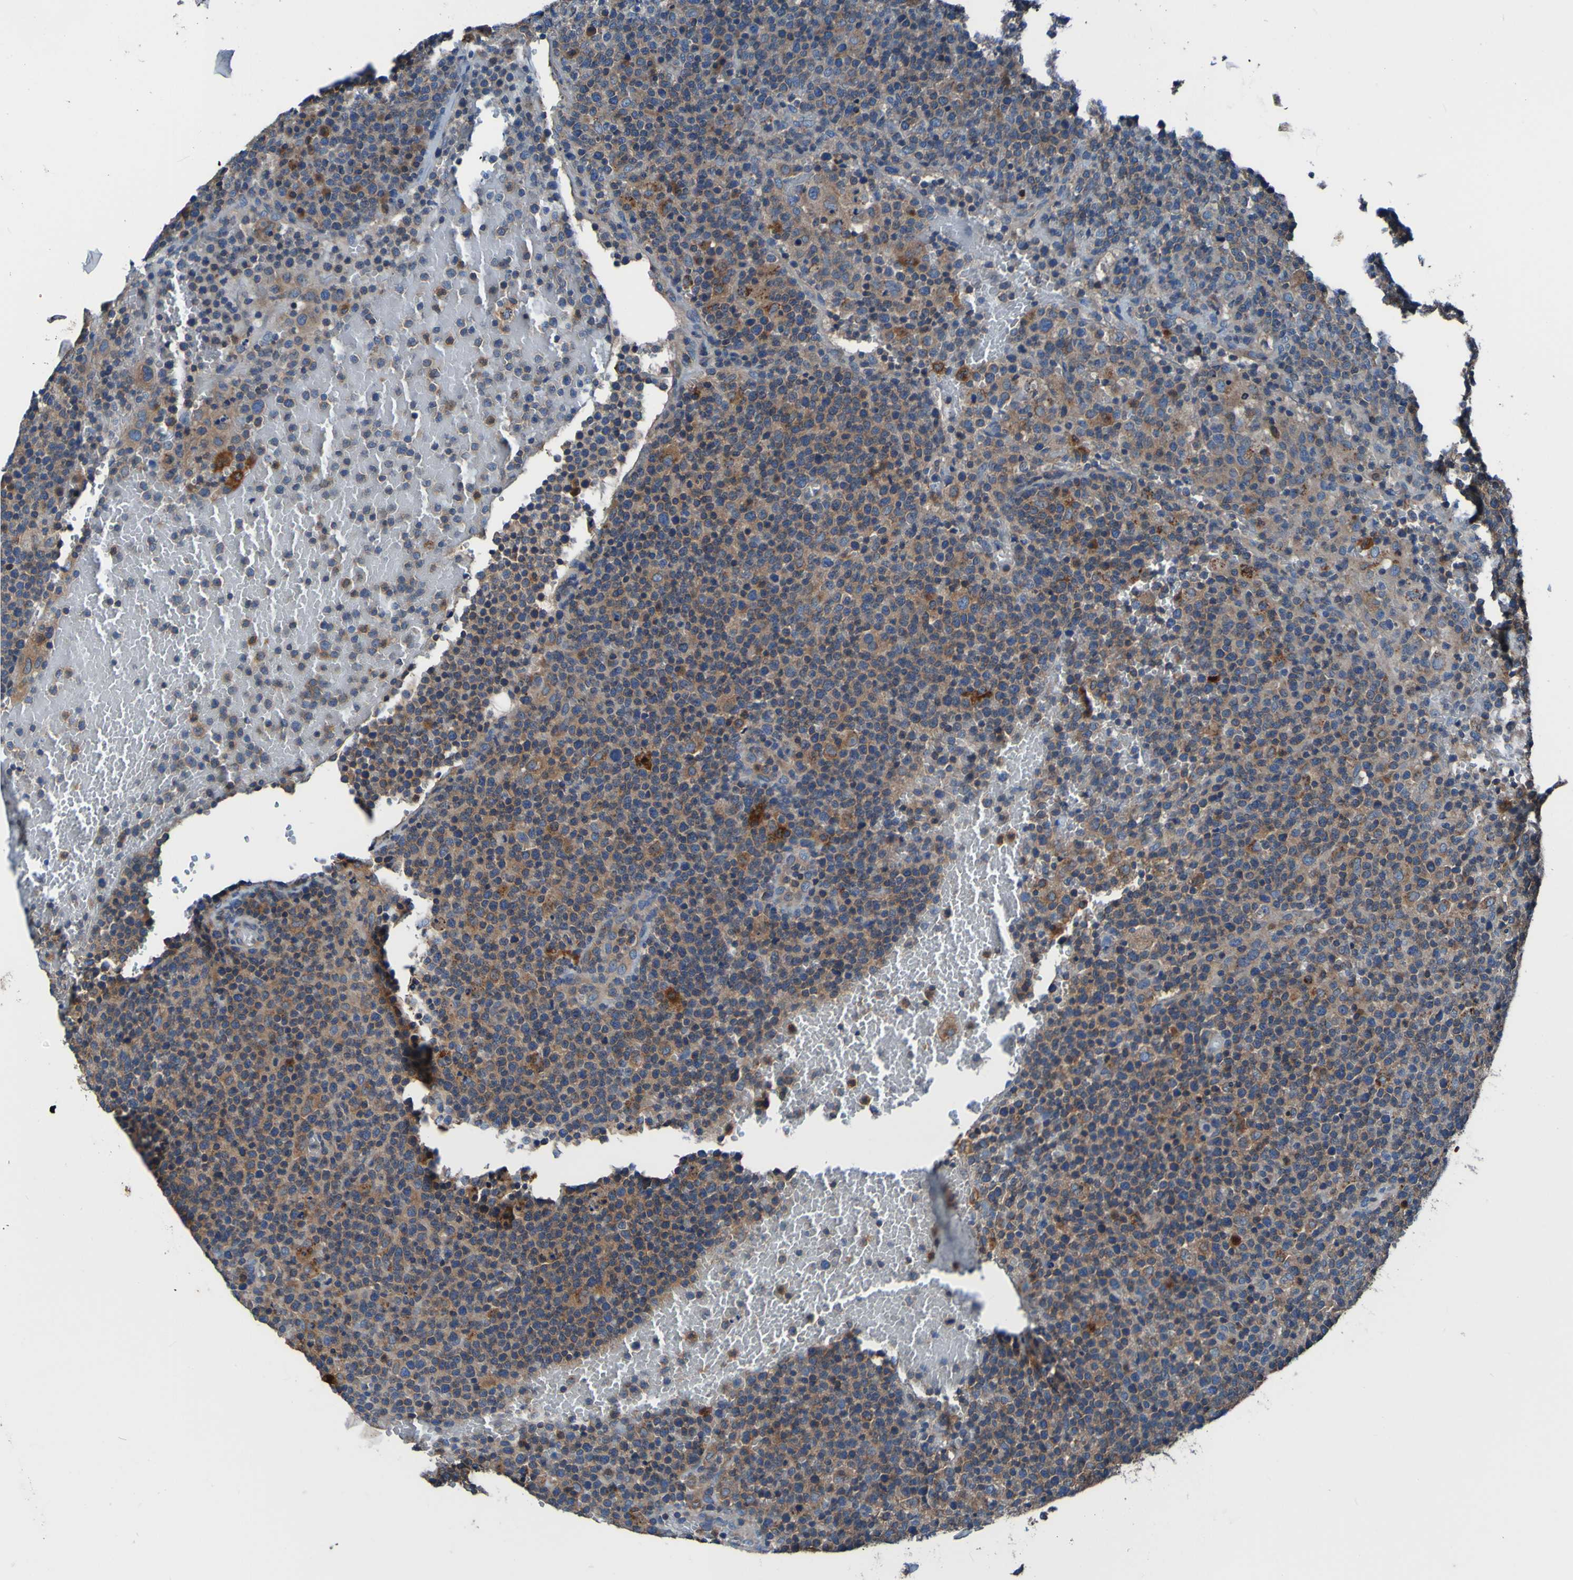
{"staining": {"intensity": "moderate", "quantity": ">75%", "location": "cytoplasmic/membranous"}, "tissue": "lymphoma", "cell_type": "Tumor cells", "image_type": "cancer", "snomed": [{"axis": "morphology", "description": "Malignant lymphoma, non-Hodgkin's type, High grade"}, {"axis": "topography", "description": "Lymph node"}], "caption": "Malignant lymphoma, non-Hodgkin's type (high-grade) stained for a protein displays moderate cytoplasmic/membranous positivity in tumor cells. The protein is stained brown, and the nuclei are stained in blue (DAB IHC with brightfield microscopy, high magnification).", "gene": "RAB5B", "patient": {"sex": "male", "age": 61}}